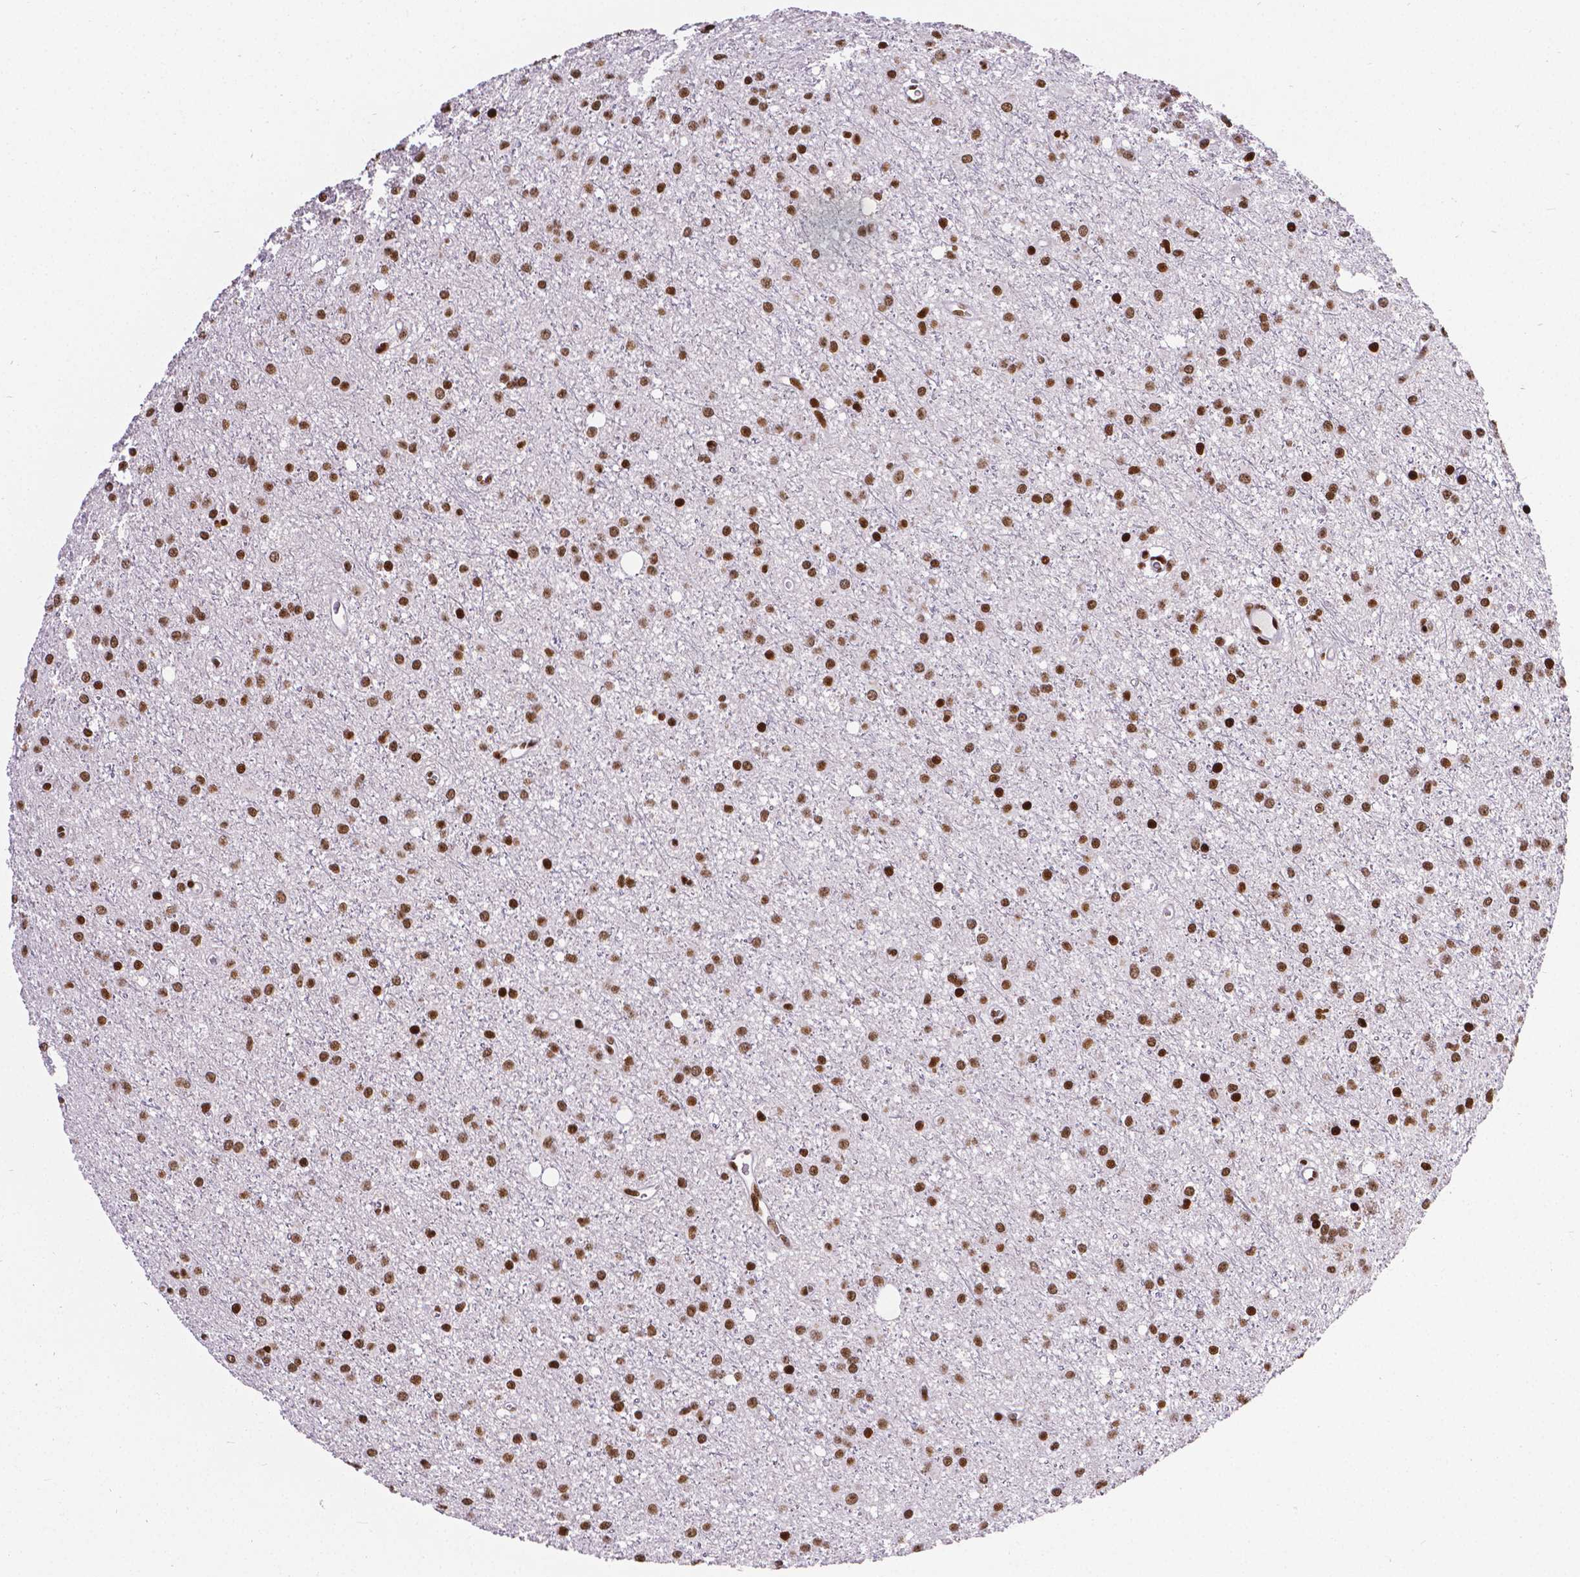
{"staining": {"intensity": "strong", "quantity": ">75%", "location": "nuclear"}, "tissue": "glioma", "cell_type": "Tumor cells", "image_type": "cancer", "snomed": [{"axis": "morphology", "description": "Glioma, malignant, Low grade"}, {"axis": "topography", "description": "Brain"}], "caption": "Immunohistochemistry (IHC) staining of malignant low-grade glioma, which exhibits high levels of strong nuclear staining in about >75% of tumor cells indicating strong nuclear protein expression. The staining was performed using DAB (brown) for protein detection and nuclei were counterstained in hematoxylin (blue).", "gene": "CTCF", "patient": {"sex": "male", "age": 27}}